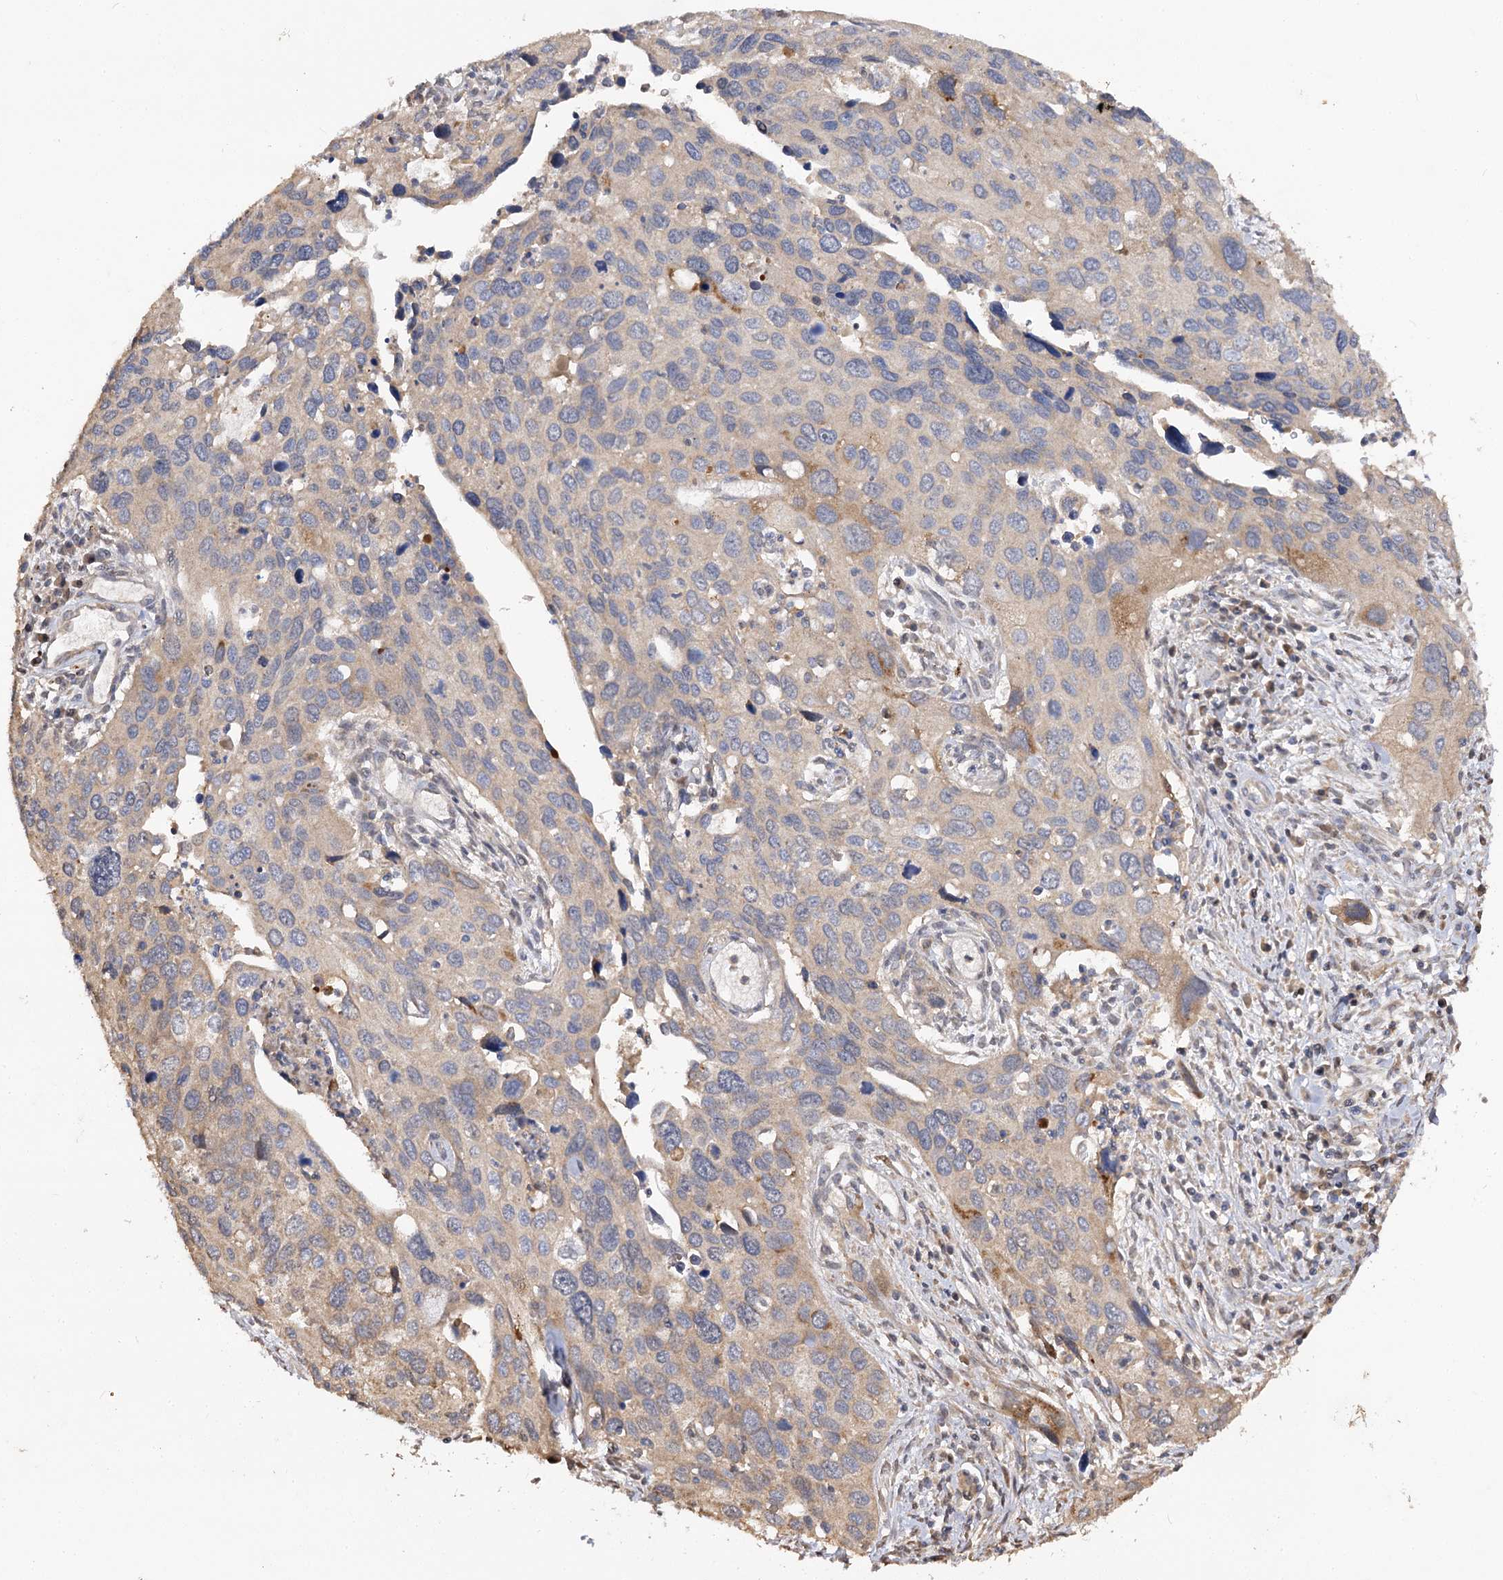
{"staining": {"intensity": "weak", "quantity": "25%-75%", "location": "cytoplasmic/membranous"}, "tissue": "cervical cancer", "cell_type": "Tumor cells", "image_type": "cancer", "snomed": [{"axis": "morphology", "description": "Squamous cell carcinoma, NOS"}, {"axis": "topography", "description": "Cervix"}], "caption": "An immunohistochemistry (IHC) histopathology image of neoplastic tissue is shown. Protein staining in brown labels weak cytoplasmic/membranous positivity in squamous cell carcinoma (cervical) within tumor cells.", "gene": "ARL13A", "patient": {"sex": "female", "age": 55}}